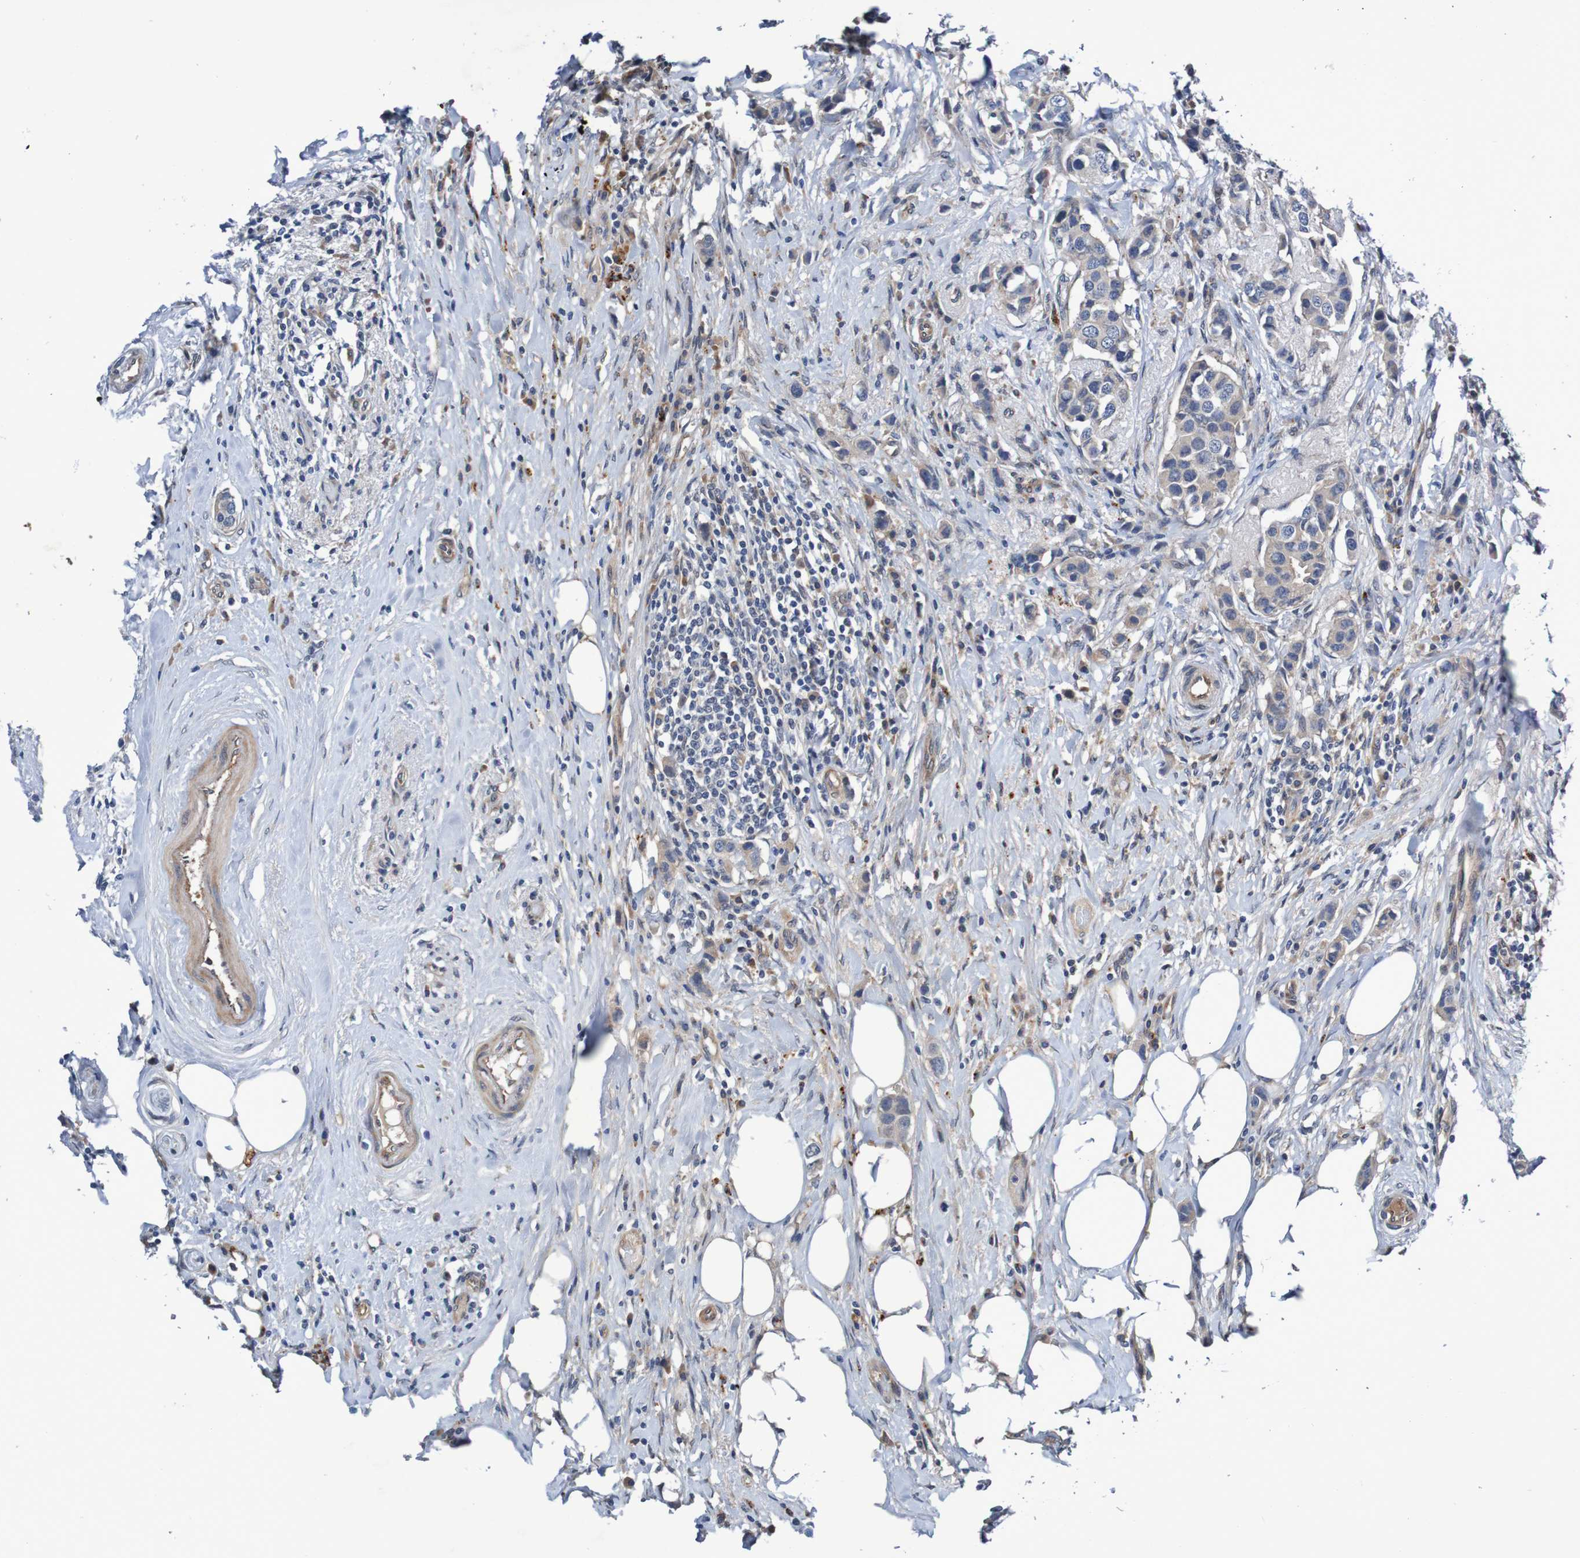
{"staining": {"intensity": "weak", "quantity": "<25%", "location": "cytoplasmic/membranous"}, "tissue": "breast cancer", "cell_type": "Tumor cells", "image_type": "cancer", "snomed": [{"axis": "morphology", "description": "Normal tissue, NOS"}, {"axis": "morphology", "description": "Duct carcinoma"}, {"axis": "topography", "description": "Breast"}], "caption": "An immunohistochemistry (IHC) photomicrograph of breast intraductal carcinoma is shown. There is no staining in tumor cells of breast intraductal carcinoma.", "gene": "CPED1", "patient": {"sex": "female", "age": 50}}